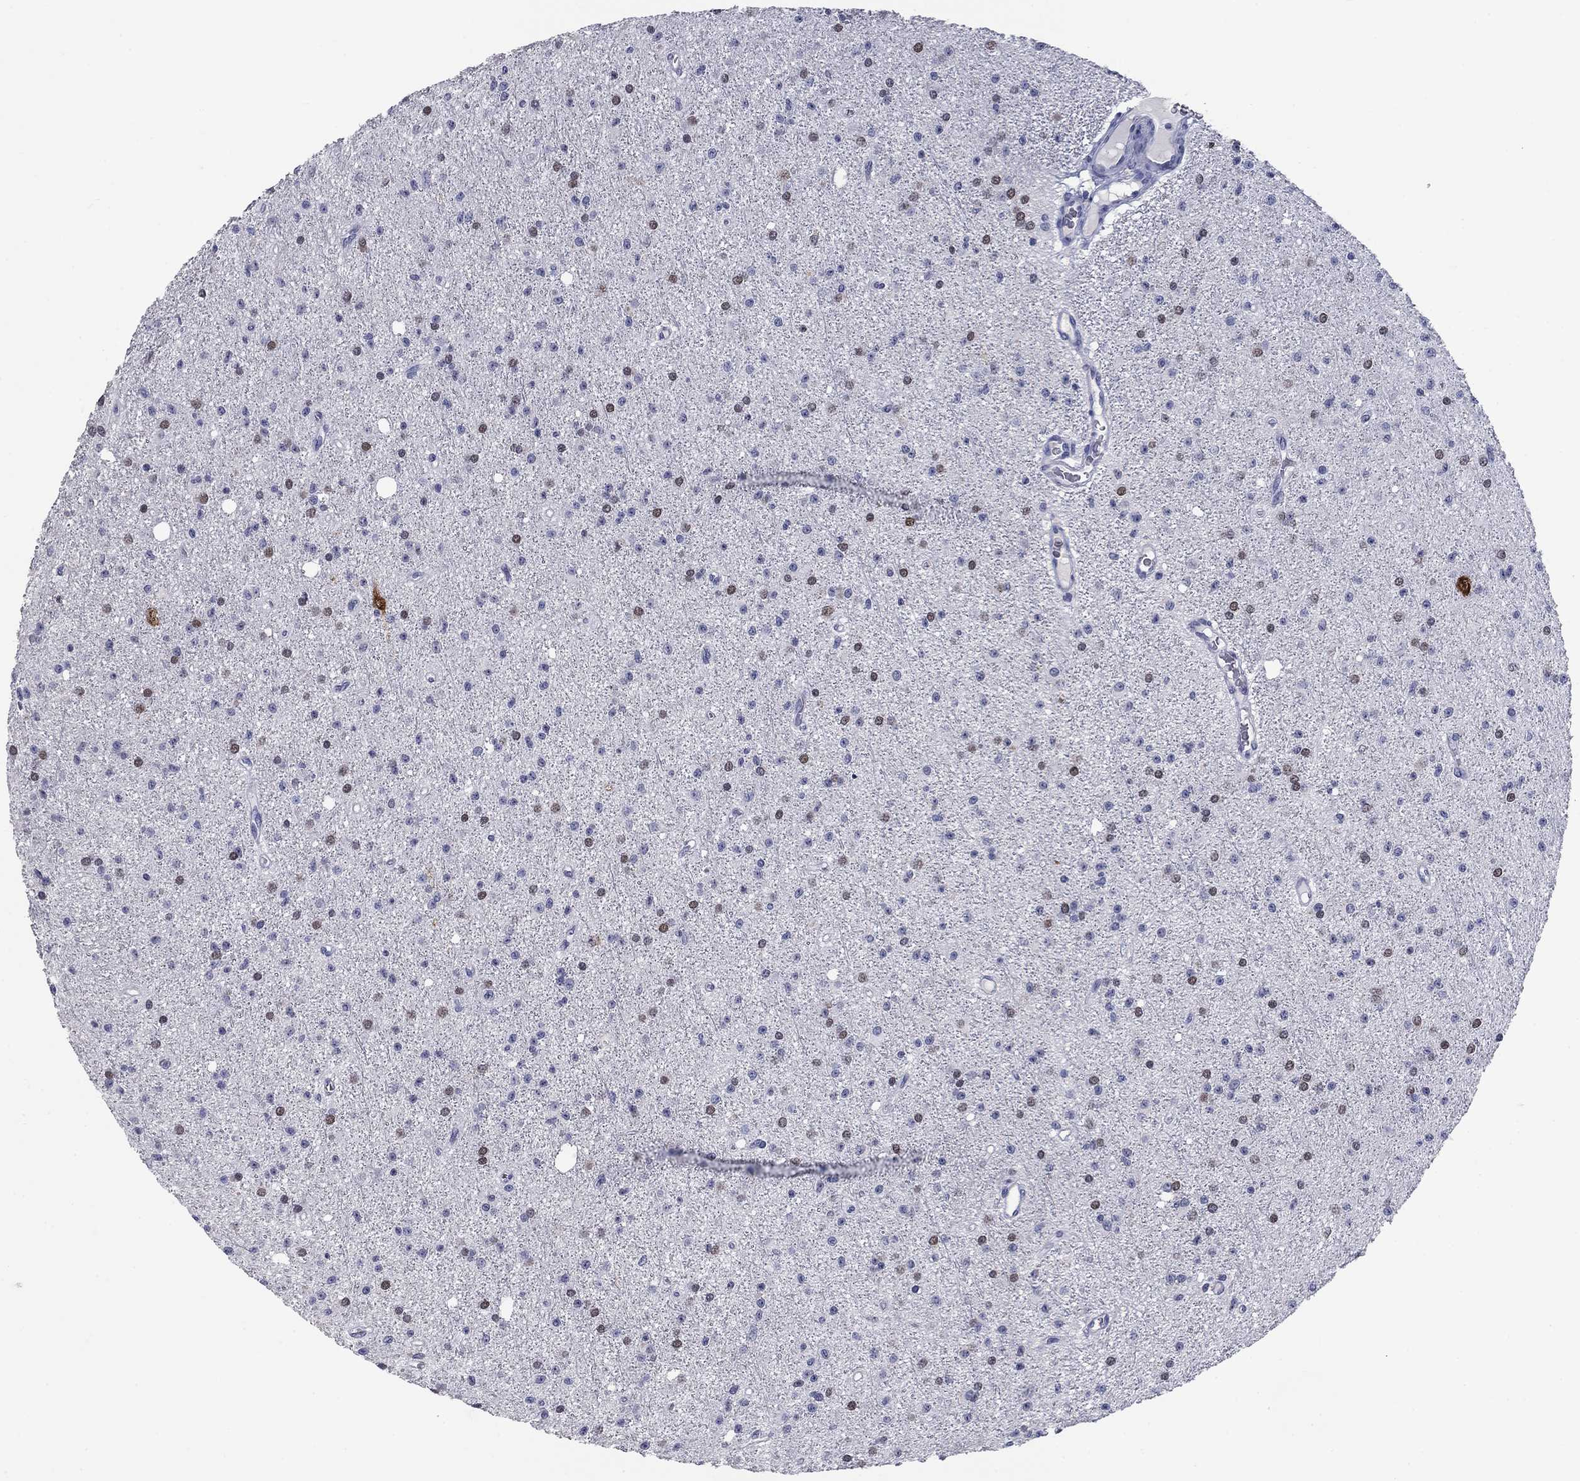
{"staining": {"intensity": "weak", "quantity": "<25%", "location": "nuclear"}, "tissue": "glioma", "cell_type": "Tumor cells", "image_type": "cancer", "snomed": [{"axis": "morphology", "description": "Glioma, malignant, Low grade"}, {"axis": "topography", "description": "Brain"}], "caption": "Malignant glioma (low-grade) was stained to show a protein in brown. There is no significant expression in tumor cells. (Immunohistochemistry, brightfield microscopy, high magnification).", "gene": "ELAVL4", "patient": {"sex": "male", "age": 27}}